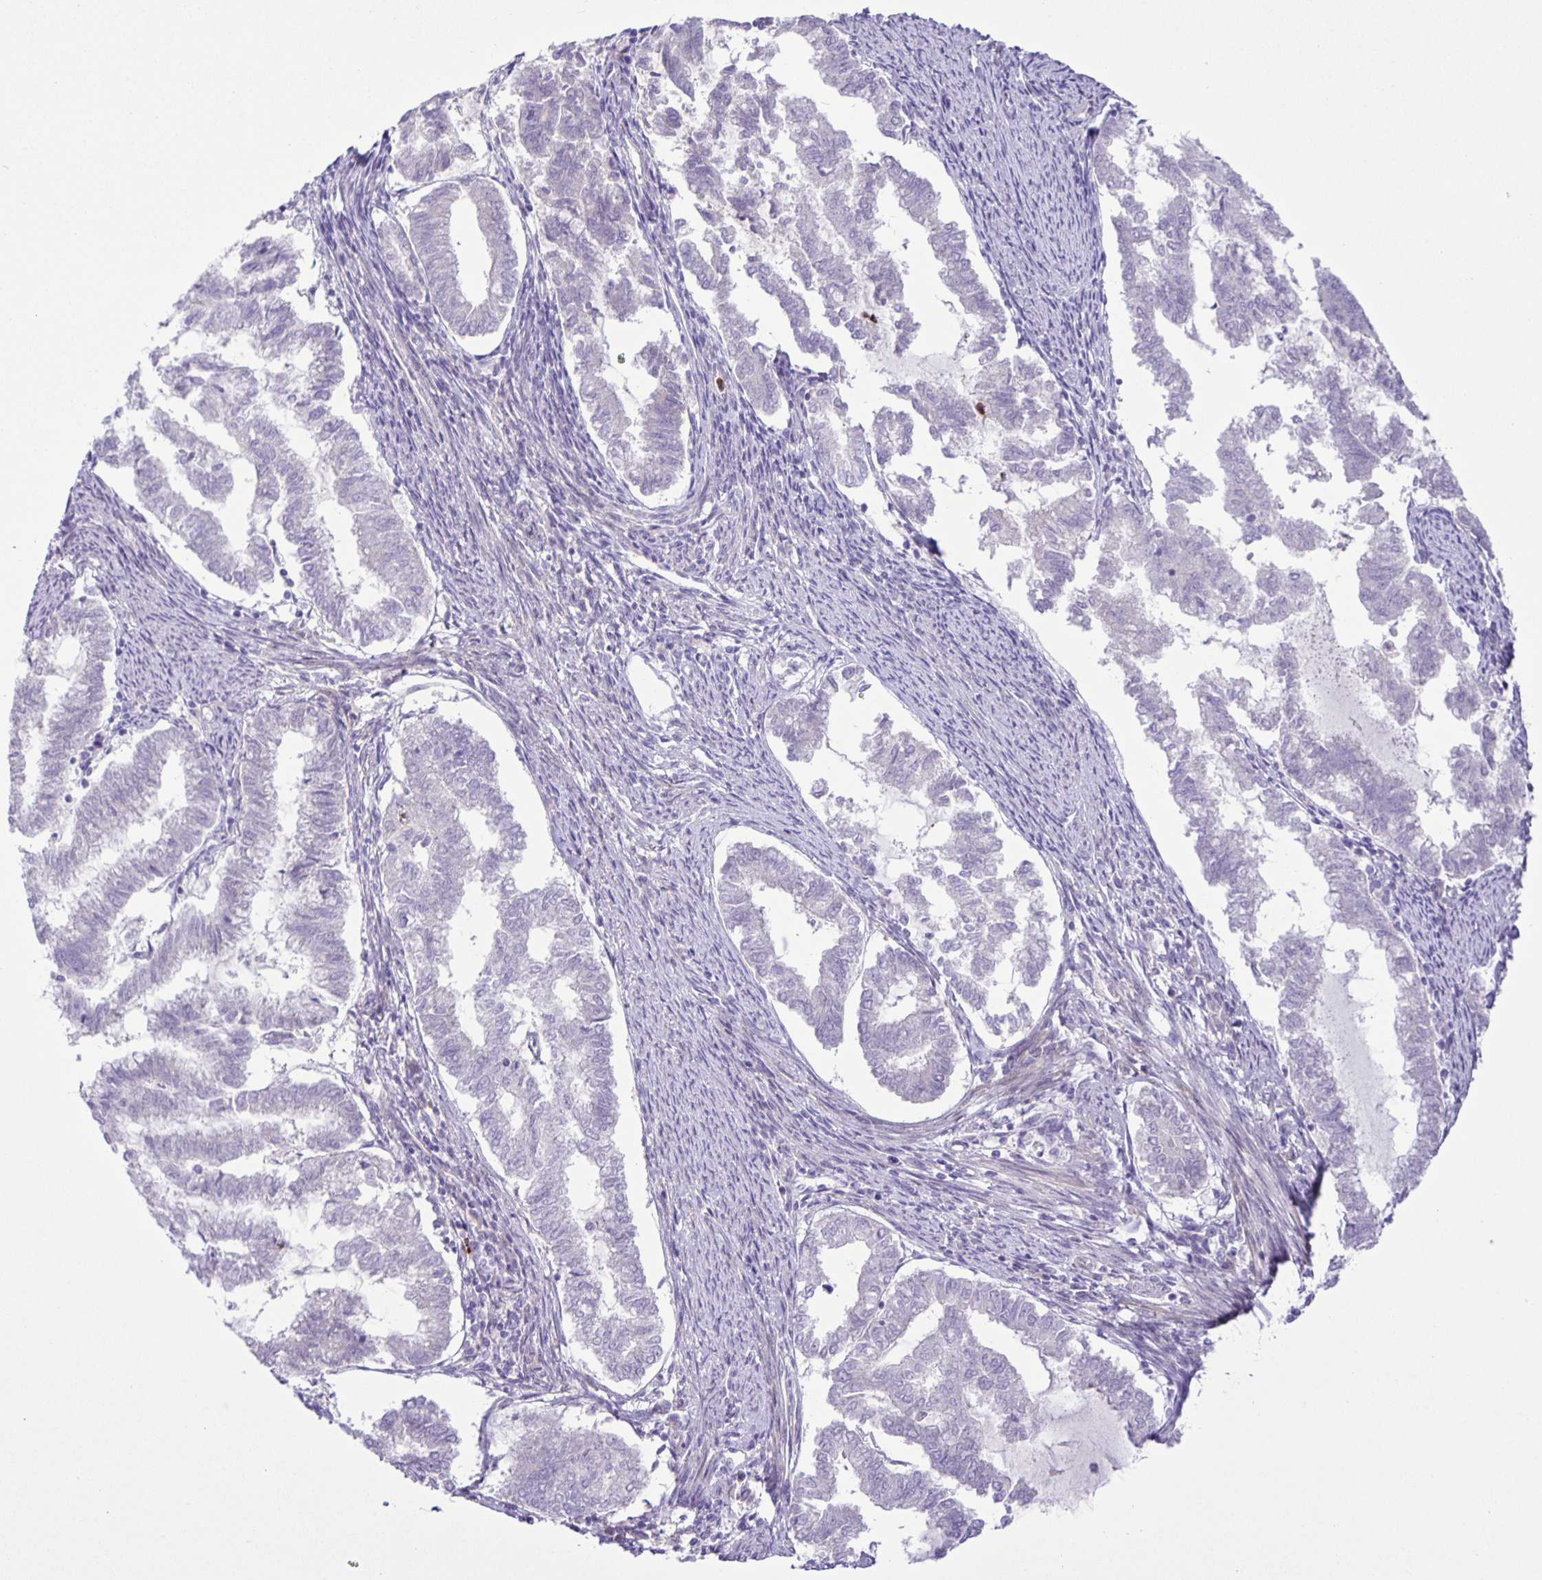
{"staining": {"intensity": "negative", "quantity": "none", "location": "none"}, "tissue": "endometrial cancer", "cell_type": "Tumor cells", "image_type": "cancer", "snomed": [{"axis": "morphology", "description": "Adenocarcinoma, NOS"}, {"axis": "topography", "description": "Endometrium"}], "caption": "IHC micrograph of neoplastic tissue: human endometrial cancer (adenocarcinoma) stained with DAB (3,3'-diaminobenzidine) shows no significant protein expression in tumor cells. The staining was performed using DAB (3,3'-diaminobenzidine) to visualize the protein expression in brown, while the nuclei were stained in blue with hematoxylin (Magnification: 20x).", "gene": "ADCK1", "patient": {"sex": "female", "age": 79}}